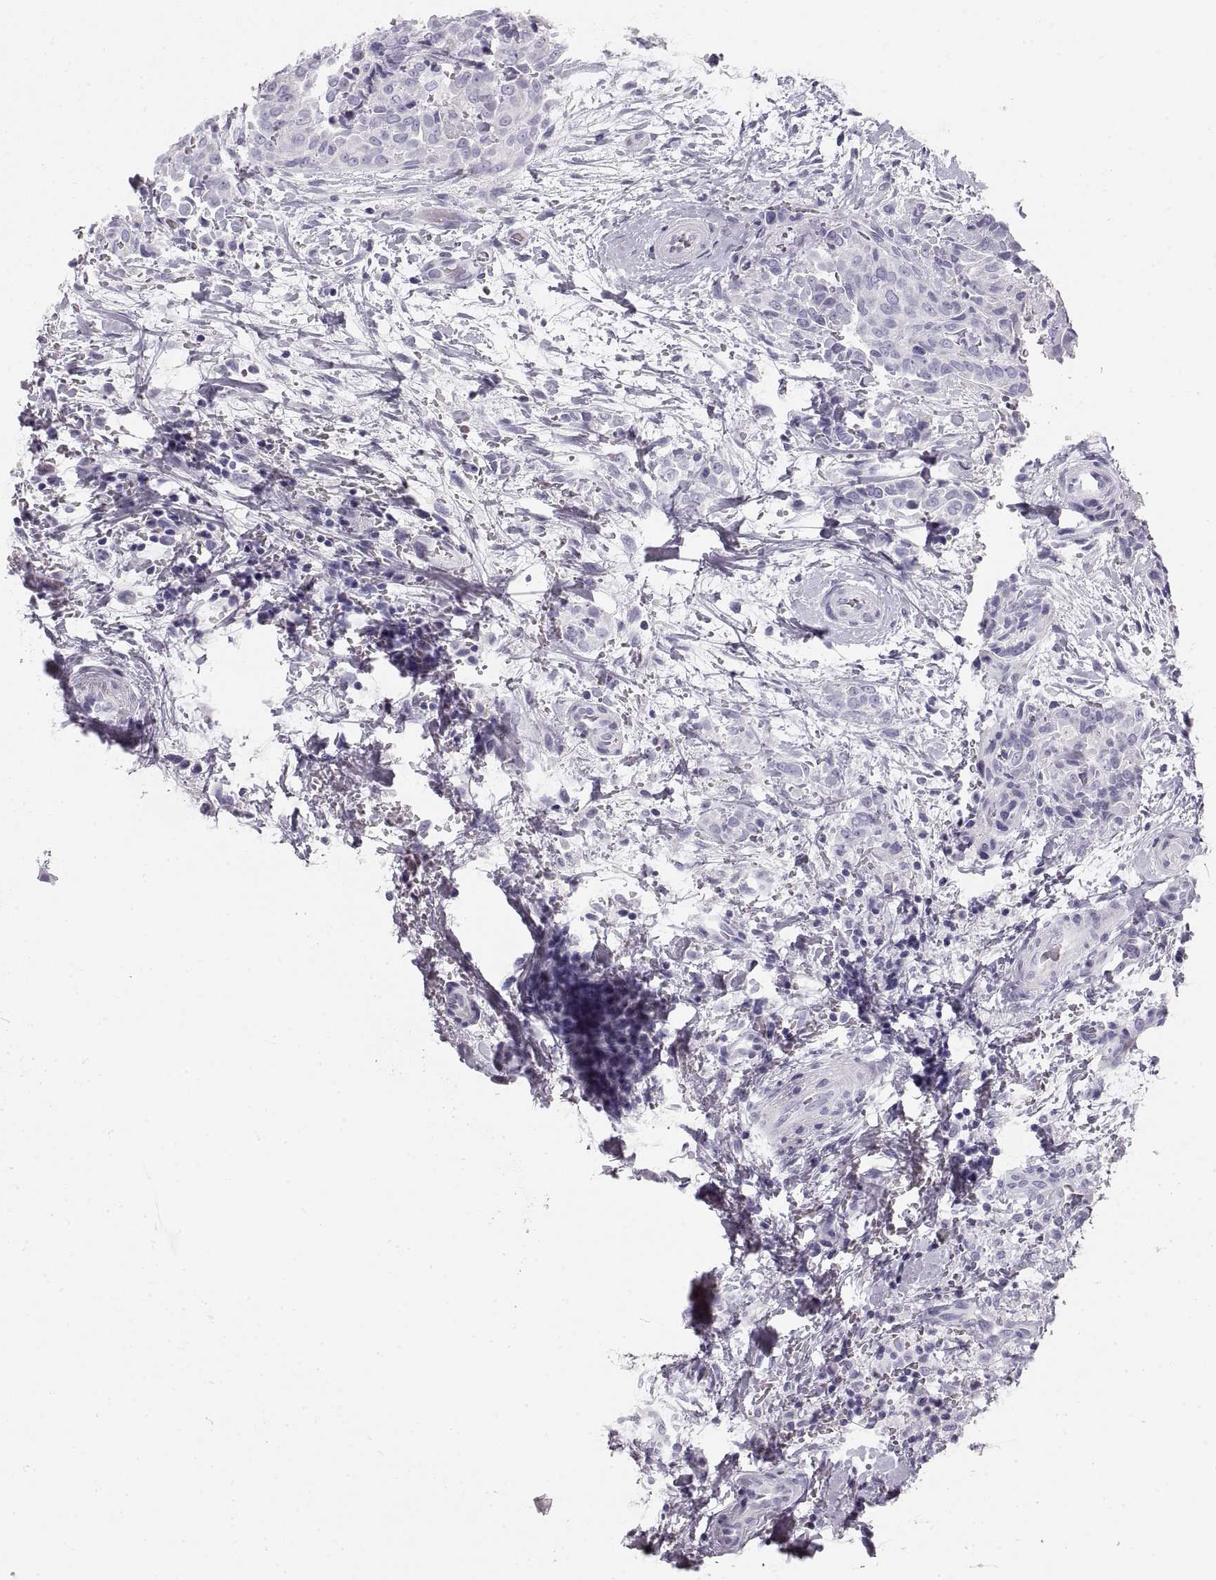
{"staining": {"intensity": "negative", "quantity": "none", "location": "none"}, "tissue": "thyroid cancer", "cell_type": "Tumor cells", "image_type": "cancer", "snomed": [{"axis": "morphology", "description": "Papillary adenocarcinoma, NOS"}, {"axis": "topography", "description": "Thyroid gland"}], "caption": "Immunohistochemistry image of neoplastic tissue: thyroid cancer stained with DAB (3,3'-diaminobenzidine) reveals no significant protein positivity in tumor cells. Nuclei are stained in blue.", "gene": "CRYAA", "patient": {"sex": "male", "age": 61}}